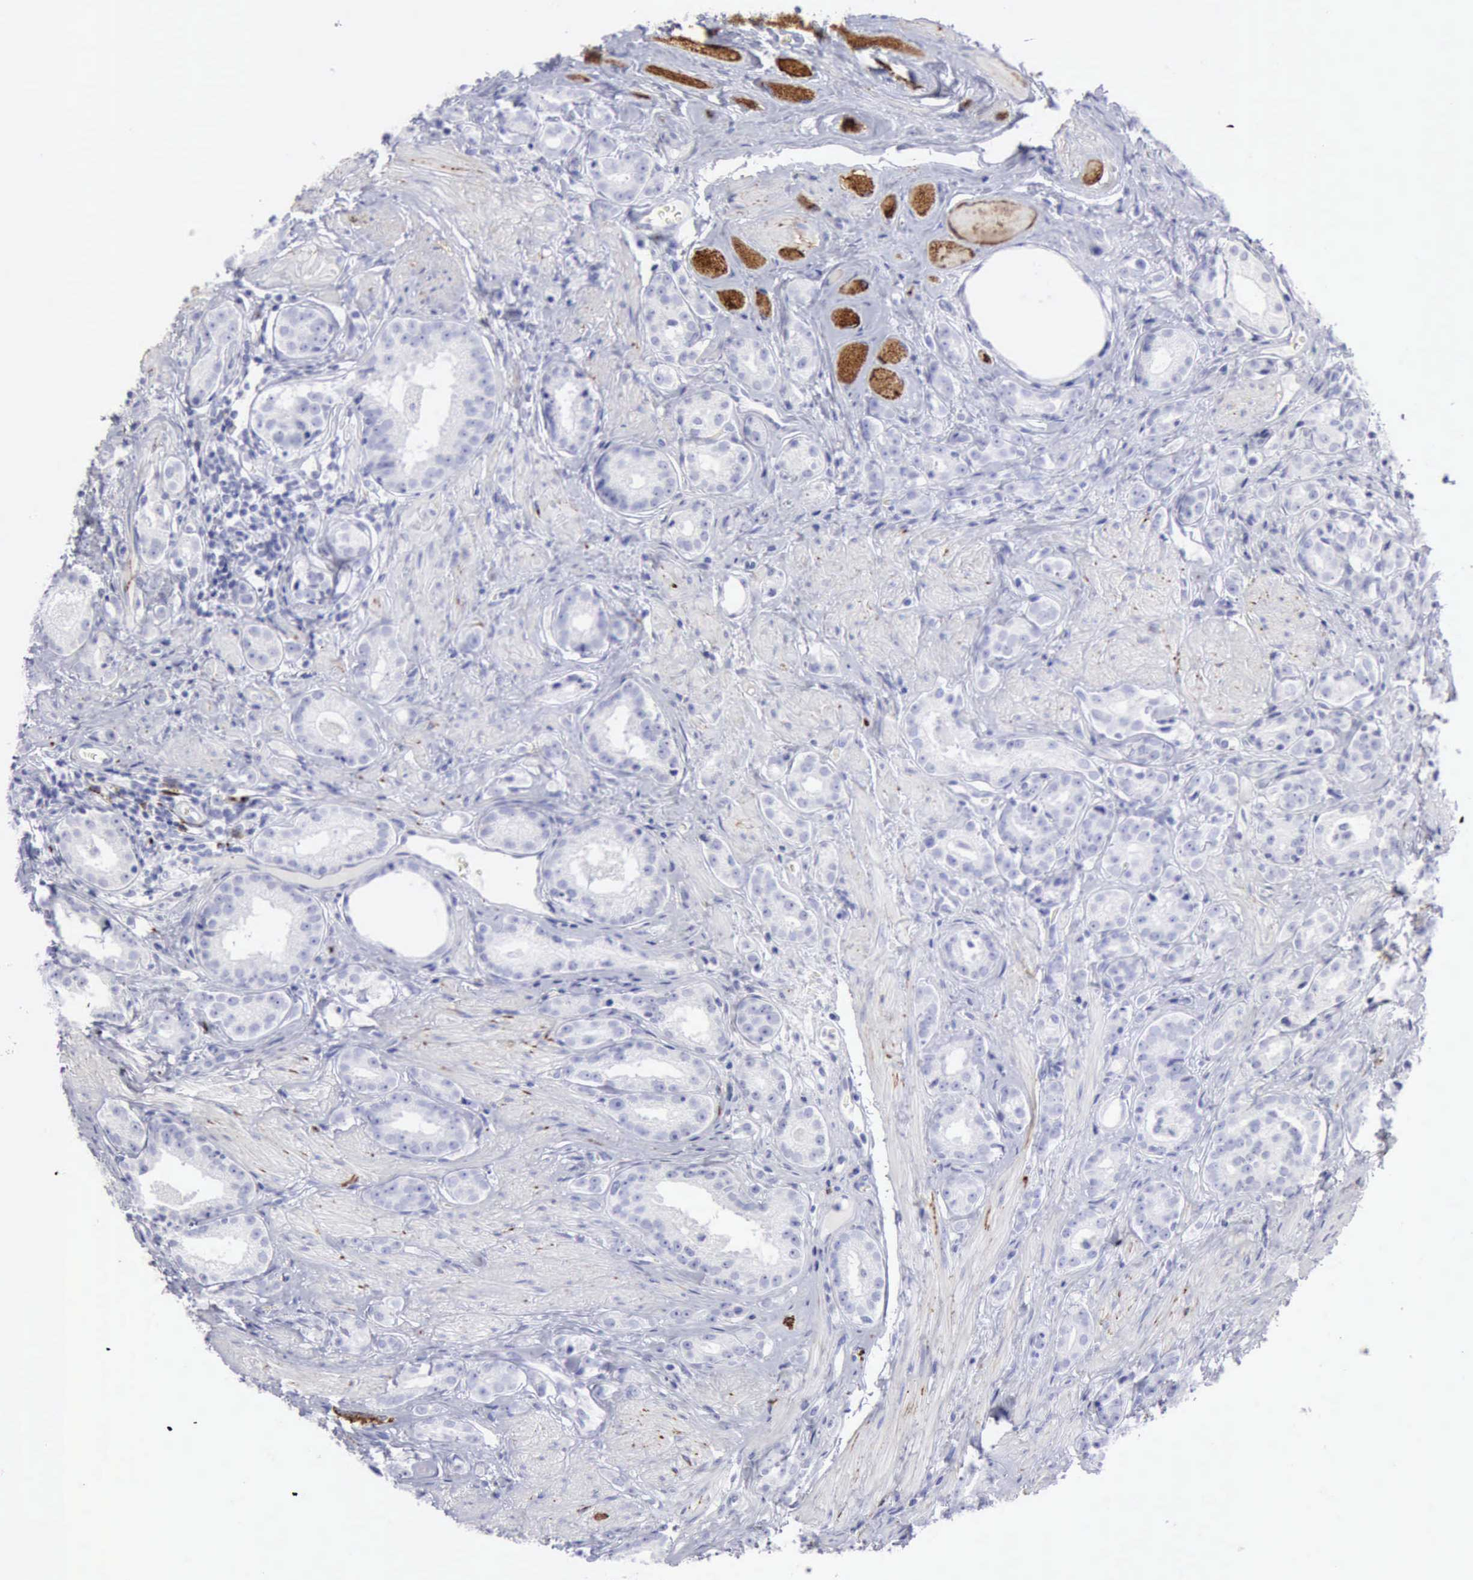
{"staining": {"intensity": "negative", "quantity": "none", "location": "none"}, "tissue": "prostate cancer", "cell_type": "Tumor cells", "image_type": "cancer", "snomed": [{"axis": "morphology", "description": "Adenocarcinoma, Medium grade"}, {"axis": "topography", "description": "Prostate"}], "caption": "An image of human prostate cancer is negative for staining in tumor cells.", "gene": "NCAM1", "patient": {"sex": "male", "age": 53}}